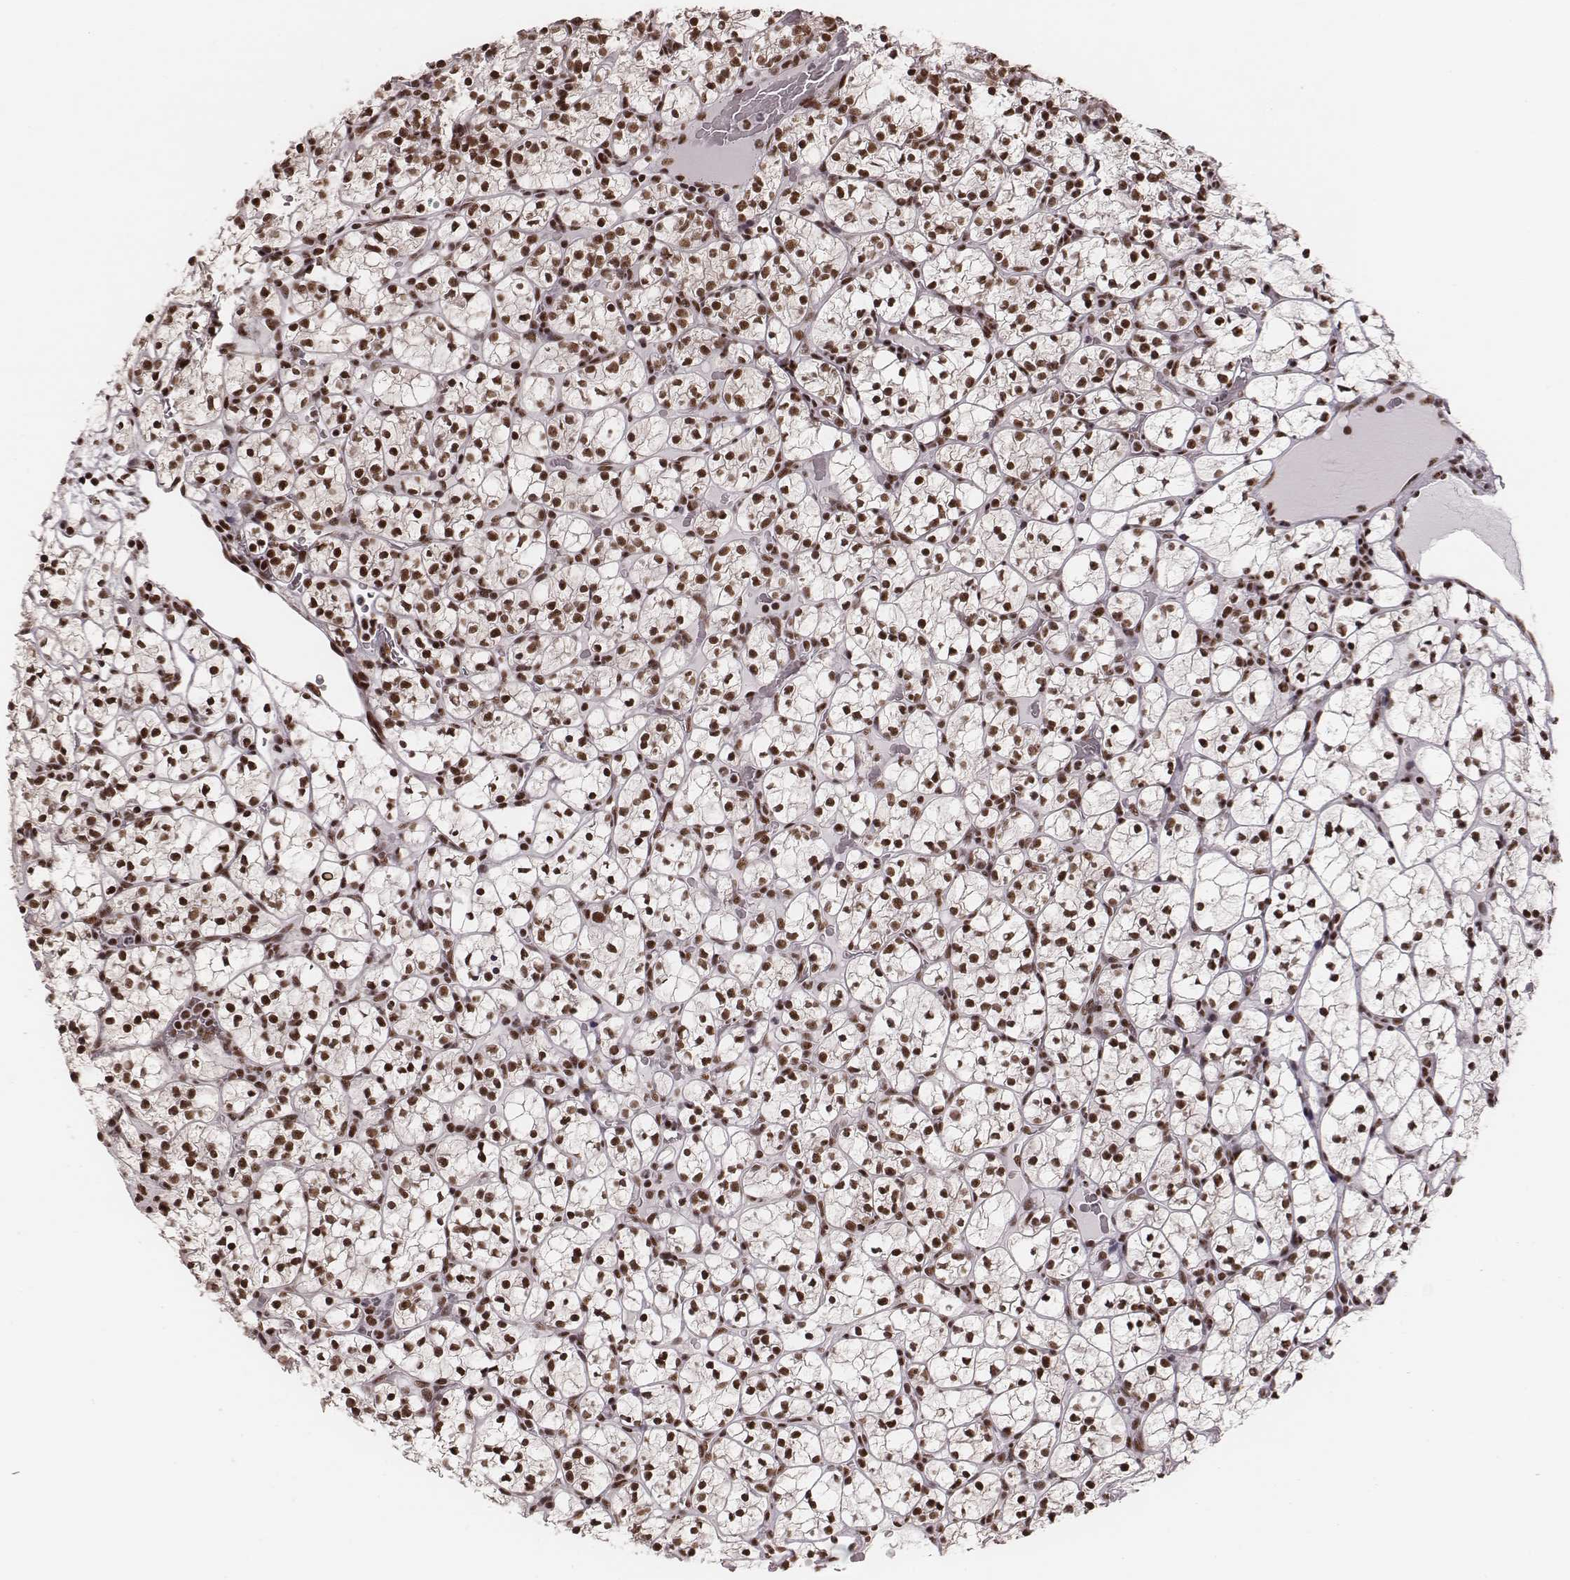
{"staining": {"intensity": "strong", "quantity": ">75%", "location": "nuclear"}, "tissue": "renal cancer", "cell_type": "Tumor cells", "image_type": "cancer", "snomed": [{"axis": "morphology", "description": "Adenocarcinoma, NOS"}, {"axis": "topography", "description": "Kidney"}], "caption": "IHC of human adenocarcinoma (renal) displays high levels of strong nuclear expression in approximately >75% of tumor cells. (brown staining indicates protein expression, while blue staining denotes nuclei).", "gene": "LUC7L", "patient": {"sex": "female", "age": 89}}